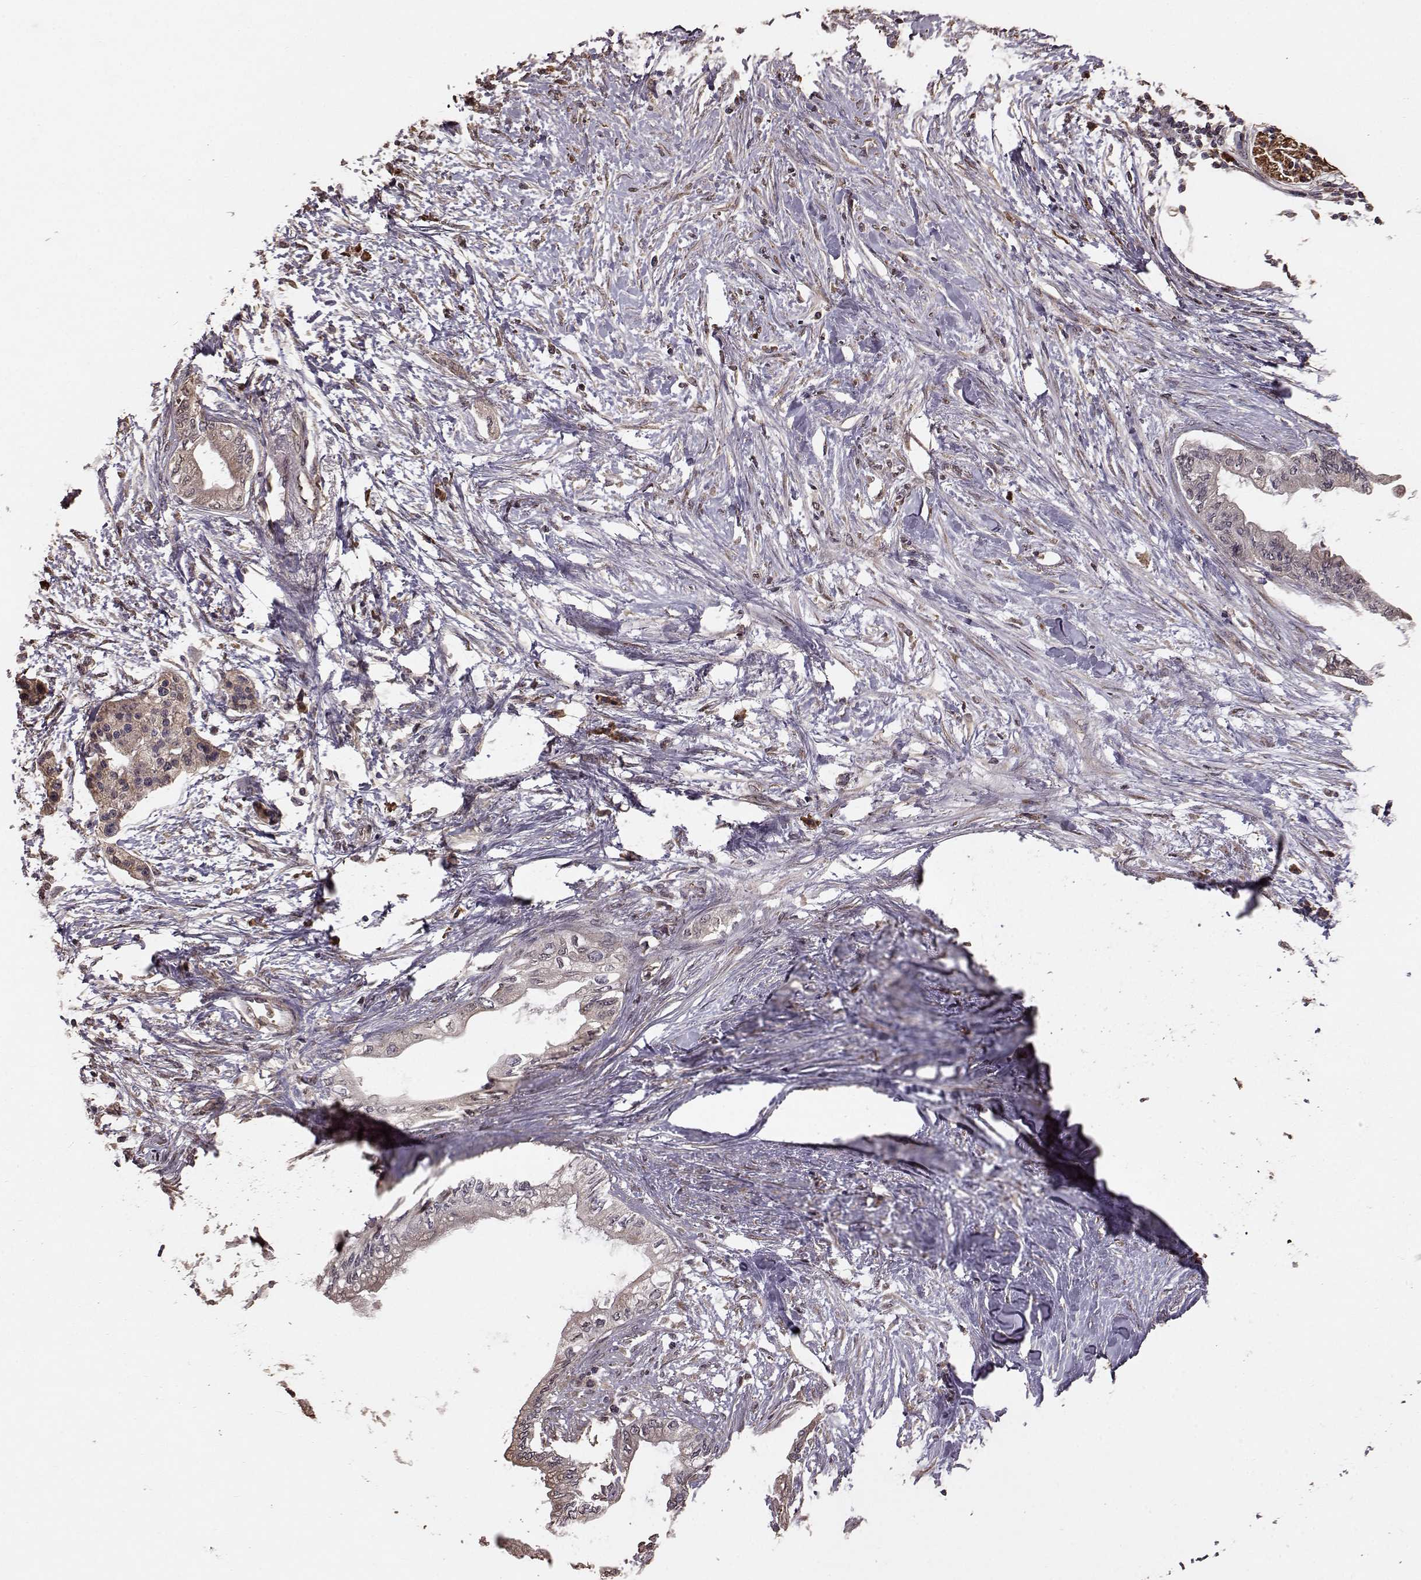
{"staining": {"intensity": "weak", "quantity": ">75%", "location": "cytoplasmic/membranous"}, "tissue": "pancreatic cancer", "cell_type": "Tumor cells", "image_type": "cancer", "snomed": [{"axis": "morphology", "description": "Normal tissue, NOS"}, {"axis": "morphology", "description": "Adenocarcinoma, NOS"}, {"axis": "topography", "description": "Pancreas"}, {"axis": "topography", "description": "Duodenum"}], "caption": "The histopathology image exhibits staining of adenocarcinoma (pancreatic), revealing weak cytoplasmic/membranous protein positivity (brown color) within tumor cells.", "gene": "USP15", "patient": {"sex": "female", "age": 60}}